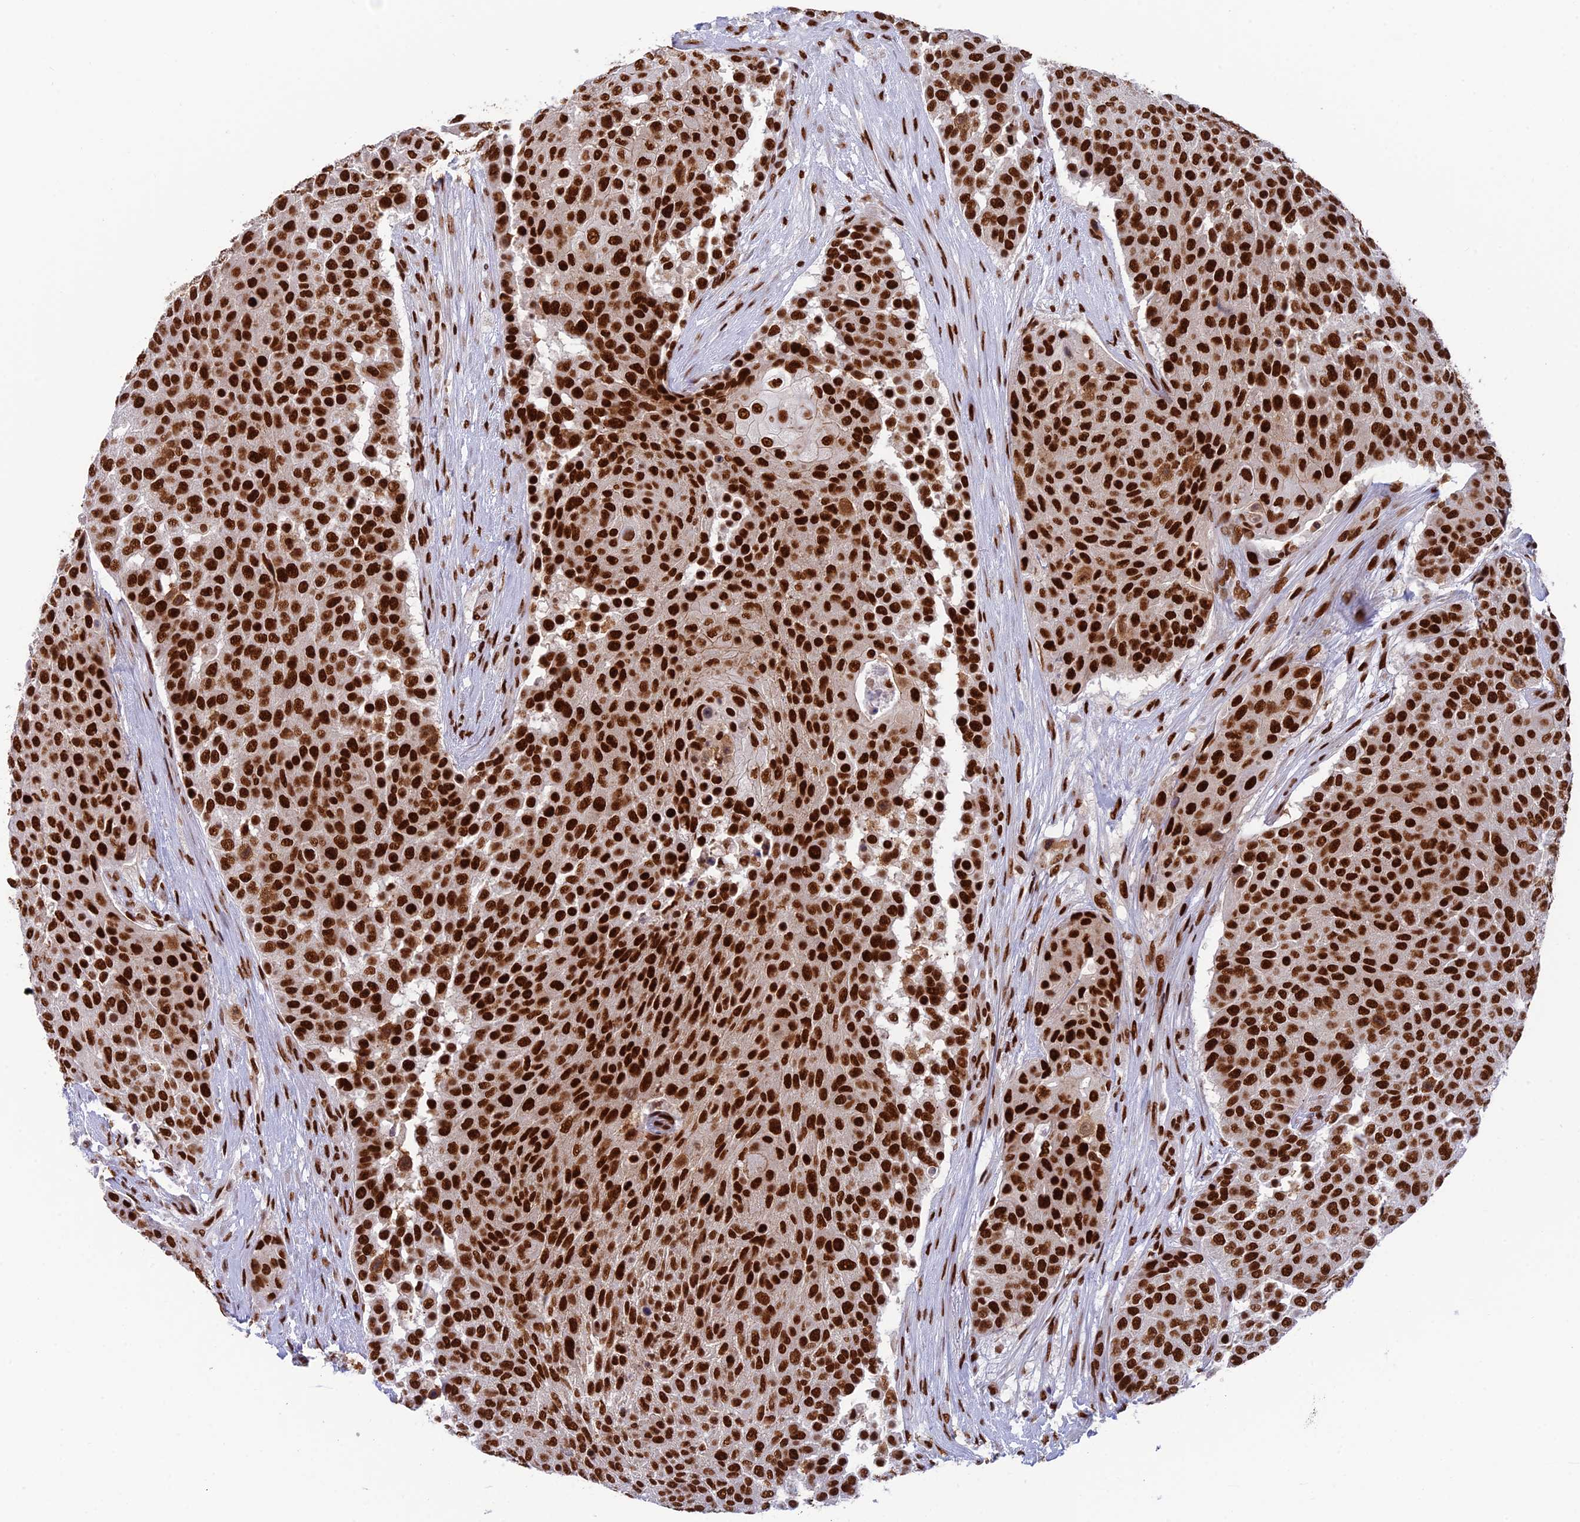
{"staining": {"intensity": "strong", "quantity": ">75%", "location": "nuclear"}, "tissue": "urothelial cancer", "cell_type": "Tumor cells", "image_type": "cancer", "snomed": [{"axis": "morphology", "description": "Urothelial carcinoma, High grade"}, {"axis": "topography", "description": "Urinary bladder"}], "caption": "Immunohistochemical staining of urothelial cancer displays strong nuclear protein positivity in approximately >75% of tumor cells.", "gene": "EEF1AKMT3", "patient": {"sex": "female", "age": 63}}